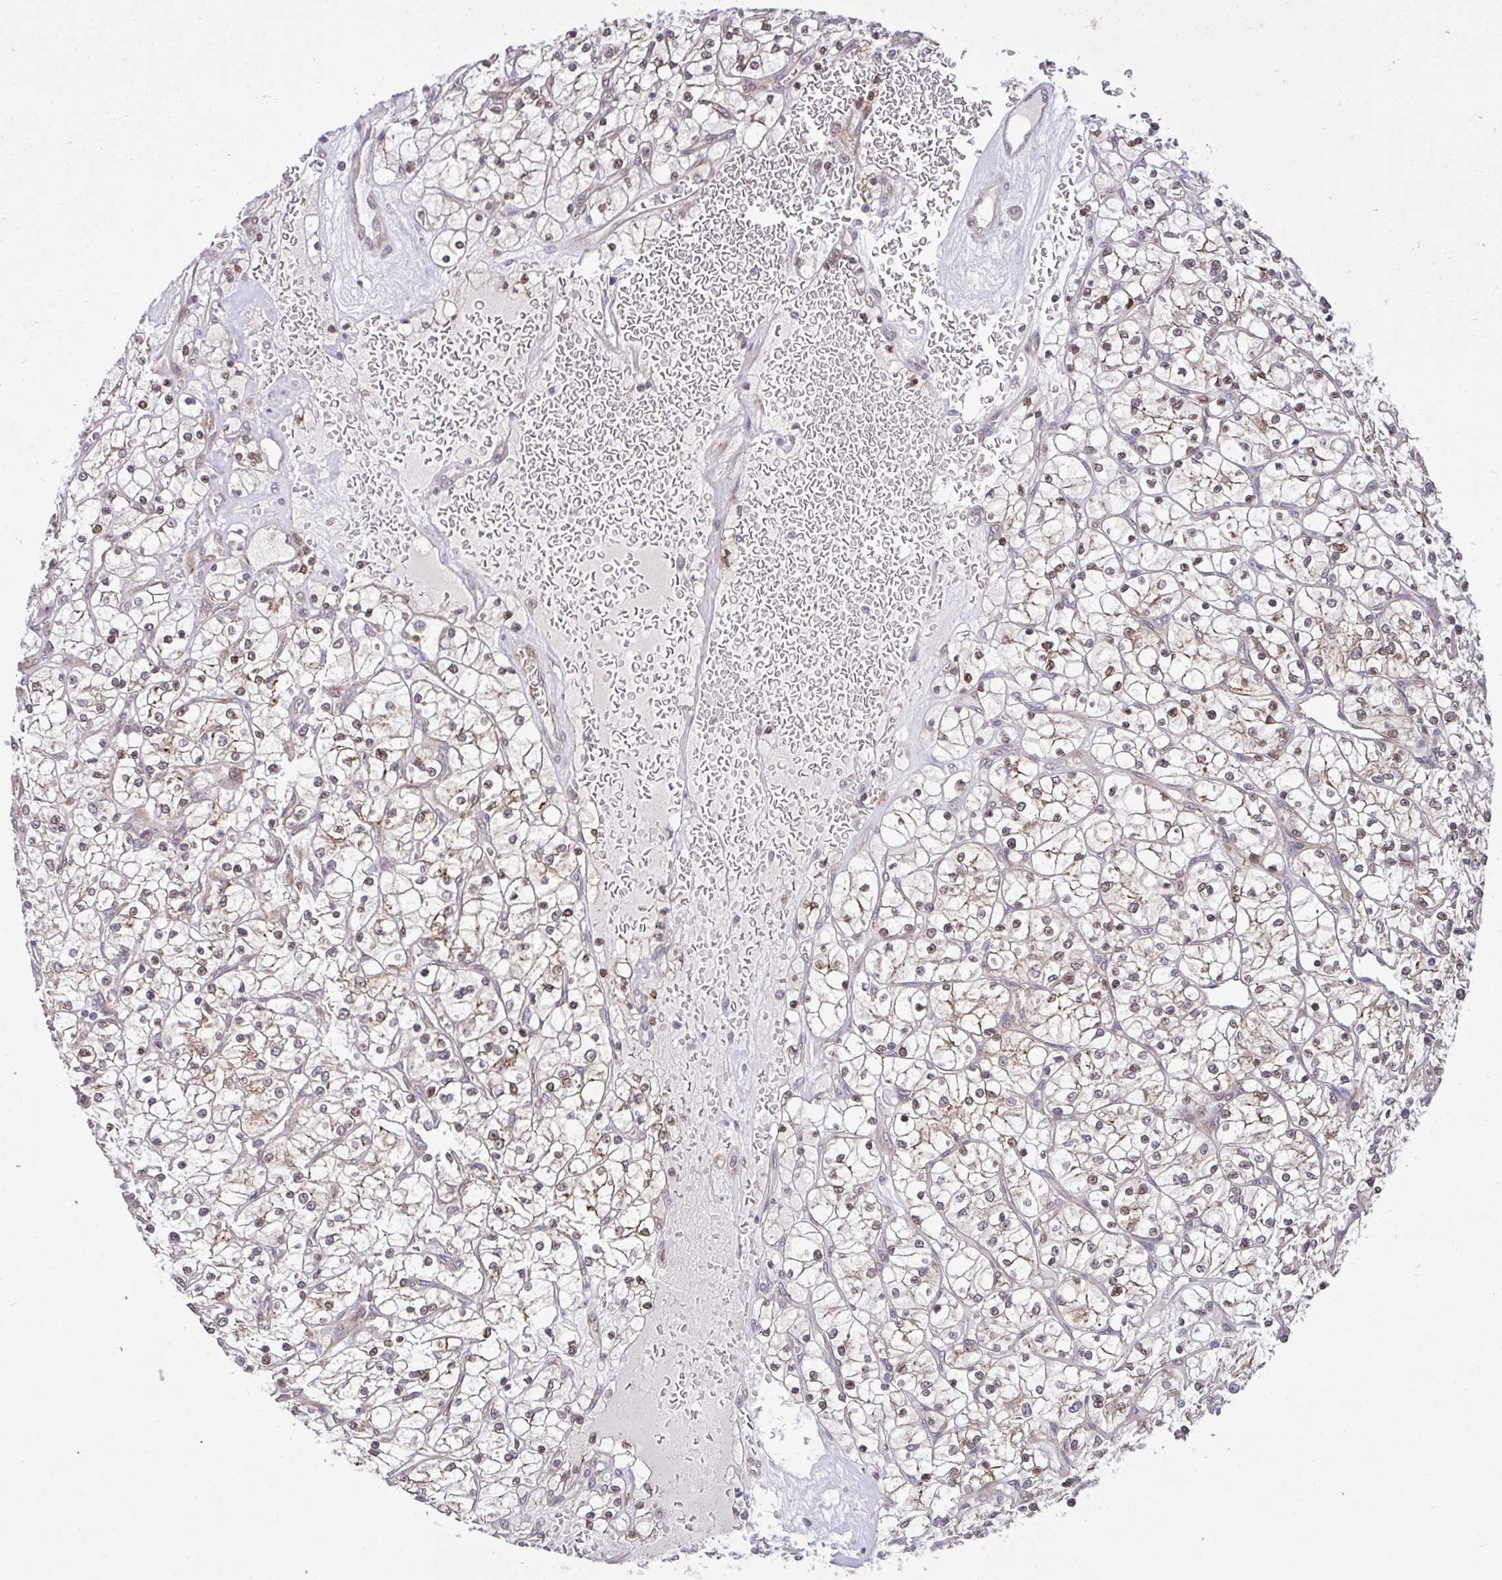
{"staining": {"intensity": "weak", "quantity": "25%-75%", "location": "cytoplasmic/membranous"}, "tissue": "renal cancer", "cell_type": "Tumor cells", "image_type": "cancer", "snomed": [{"axis": "morphology", "description": "Adenocarcinoma, NOS"}, {"axis": "topography", "description": "Kidney"}], "caption": "Protein staining shows weak cytoplasmic/membranous positivity in approximately 25%-75% of tumor cells in renal adenocarcinoma.", "gene": "NTPCR", "patient": {"sex": "female", "age": 64}}